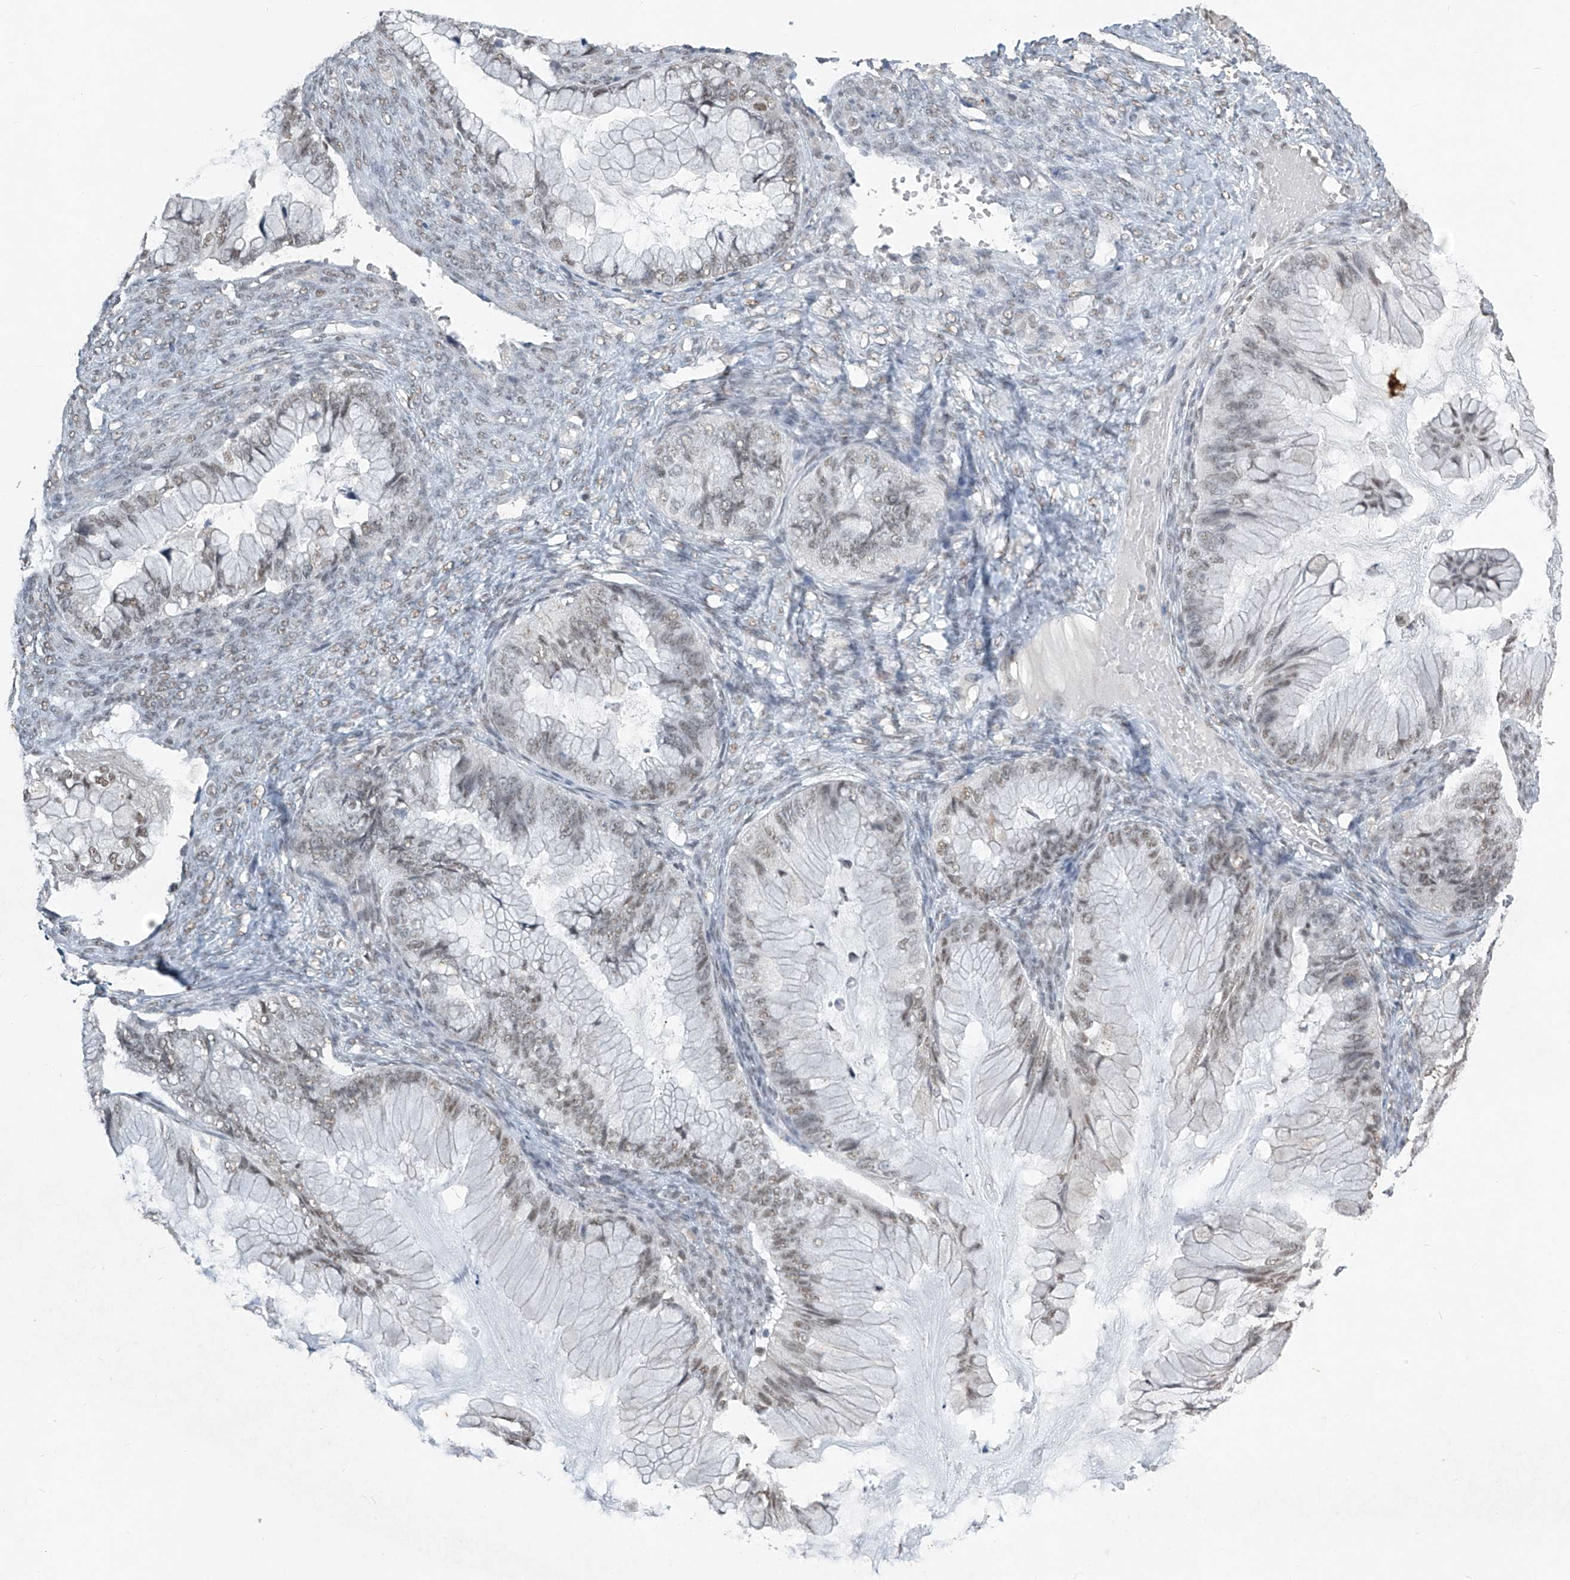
{"staining": {"intensity": "strong", "quantity": "<25%", "location": "cytoplasmic/membranous"}, "tissue": "ovarian cancer", "cell_type": "Tumor cells", "image_type": "cancer", "snomed": [{"axis": "morphology", "description": "Cystadenocarcinoma, mucinous, NOS"}, {"axis": "topography", "description": "Ovary"}], "caption": "About <25% of tumor cells in ovarian cancer reveal strong cytoplasmic/membranous protein expression as visualized by brown immunohistochemical staining.", "gene": "TFEC", "patient": {"sex": "female", "age": 36}}